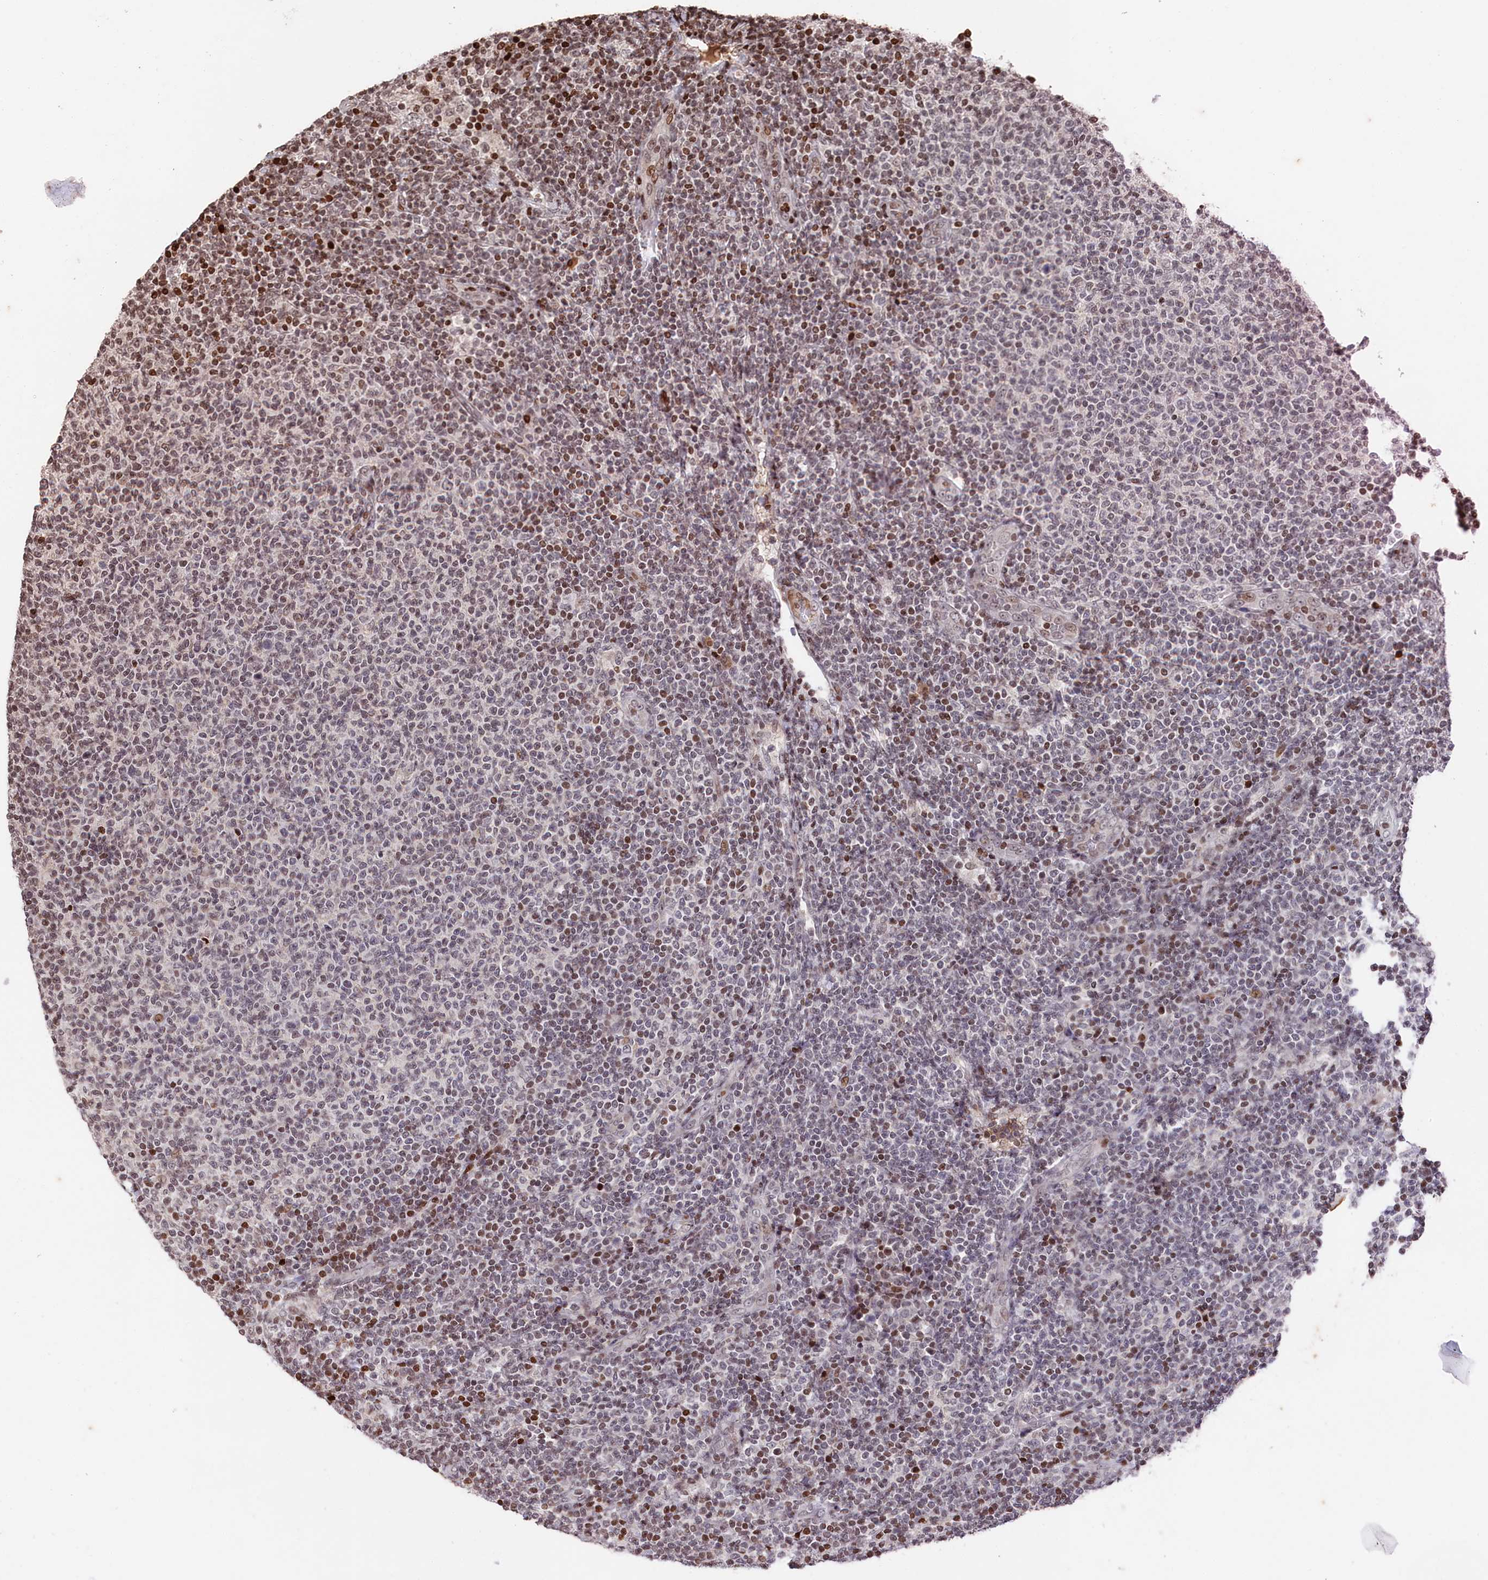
{"staining": {"intensity": "moderate", "quantity": "<25%", "location": "nuclear"}, "tissue": "lymphoma", "cell_type": "Tumor cells", "image_type": "cancer", "snomed": [{"axis": "morphology", "description": "Malignant lymphoma, non-Hodgkin's type, Low grade"}, {"axis": "topography", "description": "Lymph node"}], "caption": "Brown immunohistochemical staining in malignant lymphoma, non-Hodgkin's type (low-grade) displays moderate nuclear staining in approximately <25% of tumor cells.", "gene": "MCF2L2", "patient": {"sex": "male", "age": 66}}